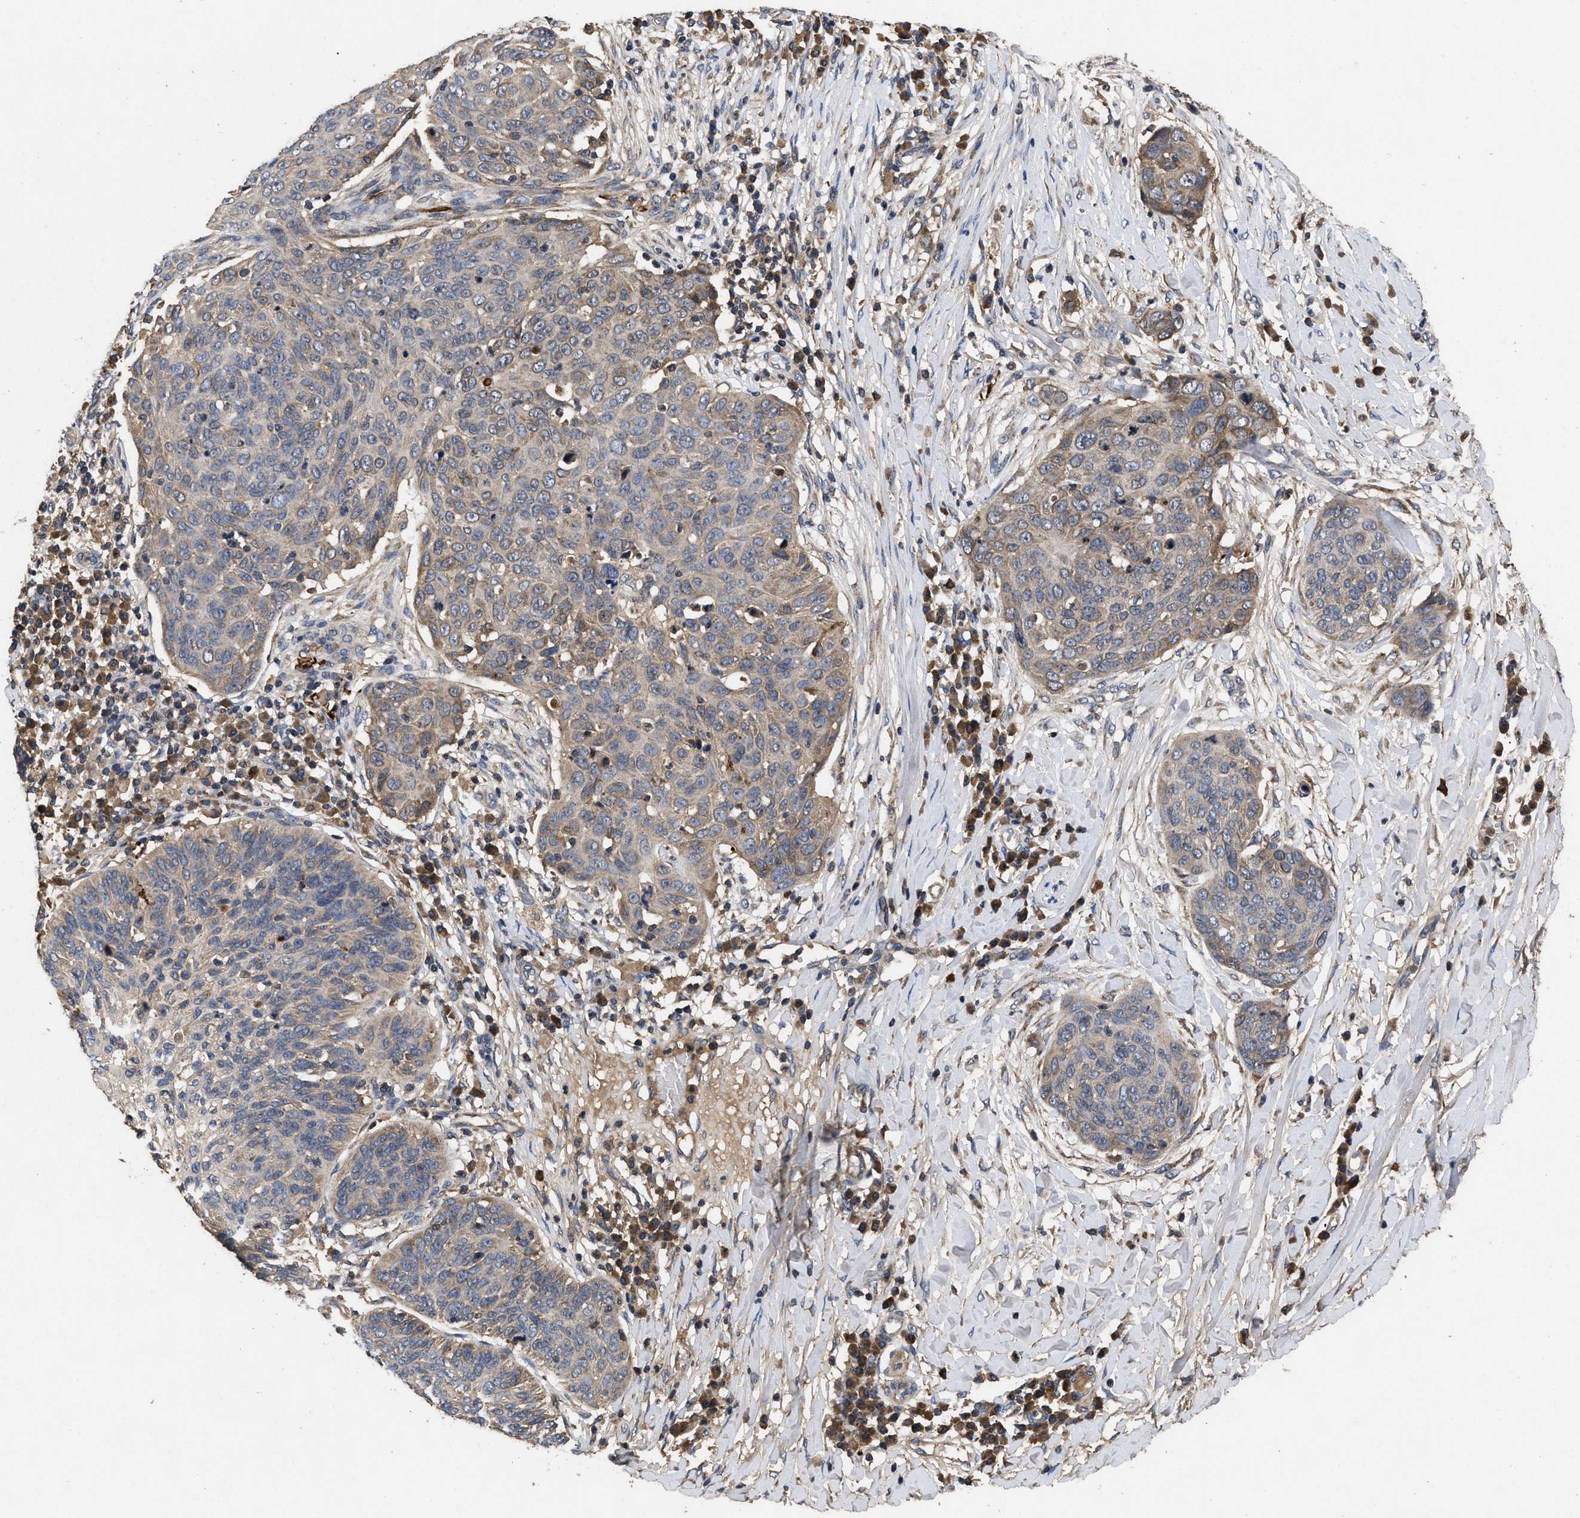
{"staining": {"intensity": "weak", "quantity": ">75%", "location": "cytoplasmic/membranous"}, "tissue": "skin cancer", "cell_type": "Tumor cells", "image_type": "cancer", "snomed": [{"axis": "morphology", "description": "Squamous cell carcinoma in situ, NOS"}, {"axis": "morphology", "description": "Squamous cell carcinoma, NOS"}, {"axis": "topography", "description": "Skin"}], "caption": "Immunohistochemistry (IHC) photomicrograph of human squamous cell carcinoma in situ (skin) stained for a protein (brown), which shows low levels of weak cytoplasmic/membranous expression in about >75% of tumor cells.", "gene": "LRRC3", "patient": {"sex": "male", "age": 93}}